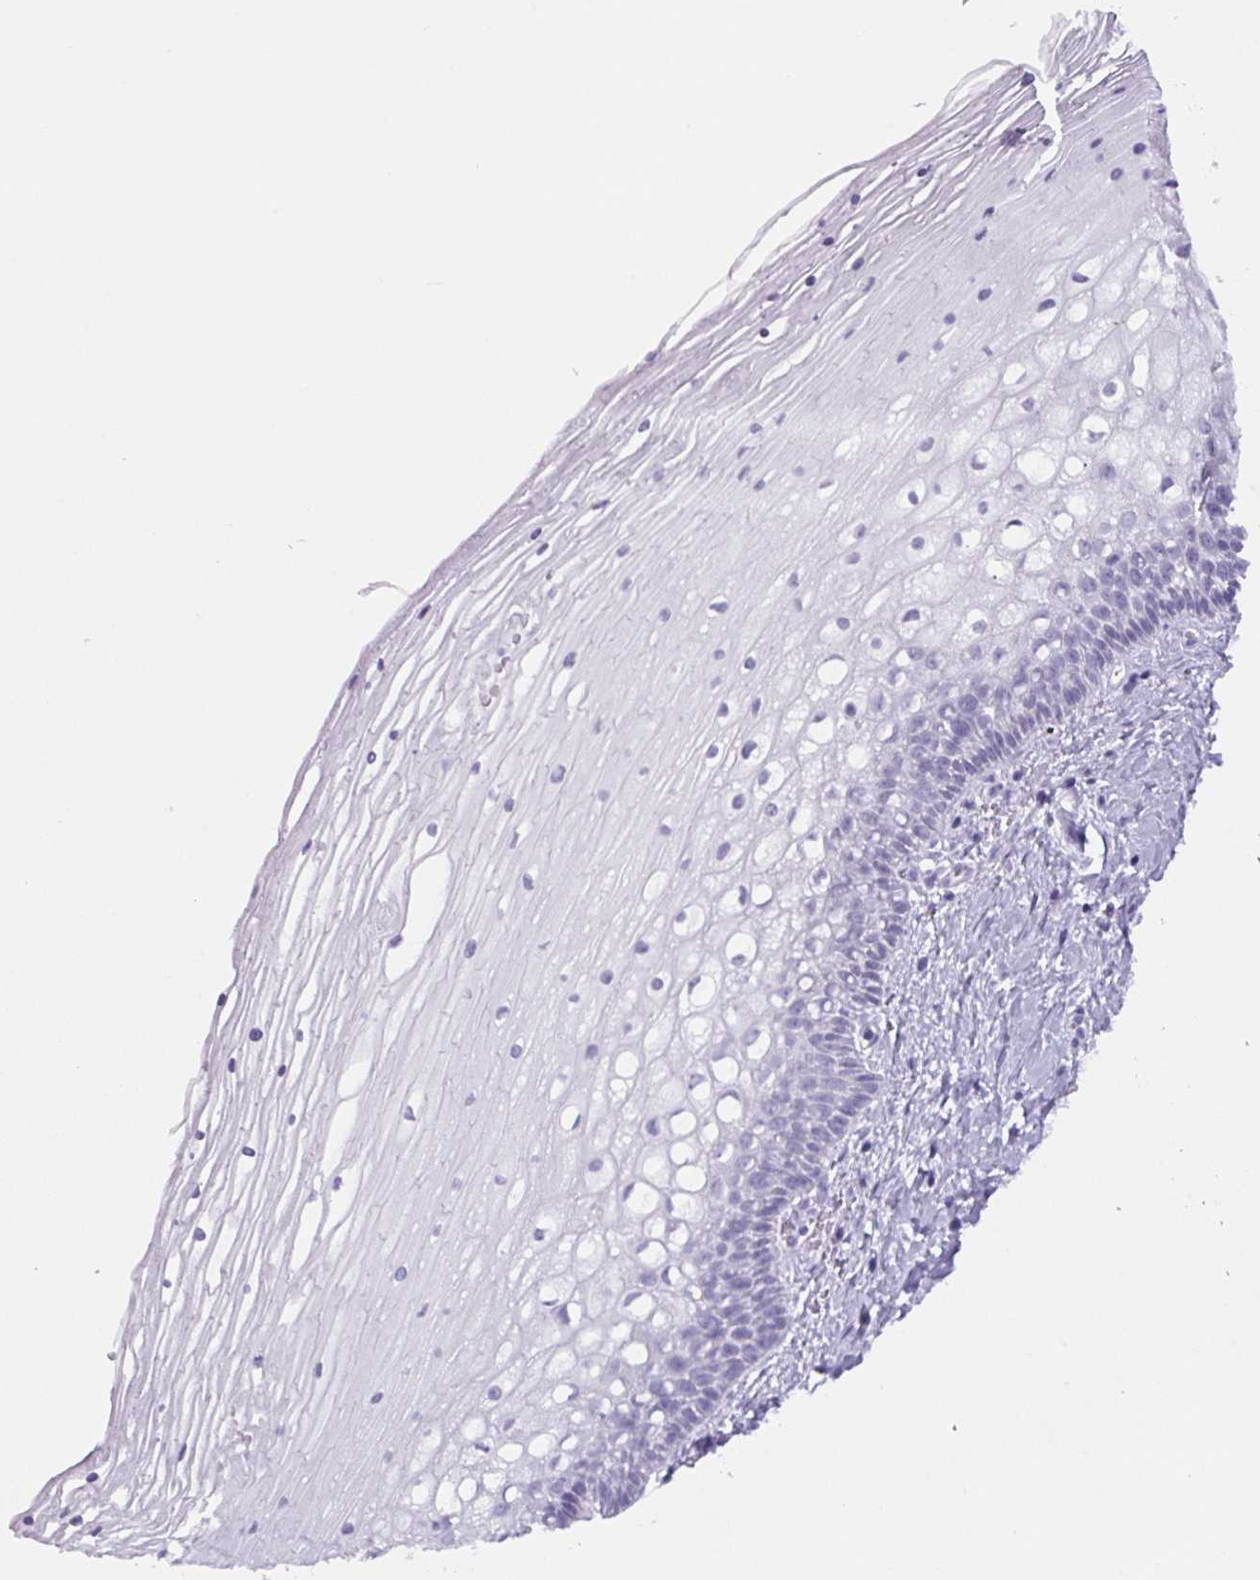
{"staining": {"intensity": "strong", "quantity": "25%-75%", "location": "cytoplasmic/membranous"}, "tissue": "cervix", "cell_type": "Glandular cells", "image_type": "normal", "snomed": [{"axis": "morphology", "description": "Normal tissue, NOS"}, {"axis": "topography", "description": "Cervix"}], "caption": "Protein expression analysis of normal cervix shows strong cytoplasmic/membranous expression in approximately 25%-75% of glandular cells. (Stains: DAB in brown, nuclei in blue, Microscopy: brightfield microscopy at high magnification).", "gene": "TNFRSF8", "patient": {"sex": "female", "age": 36}}